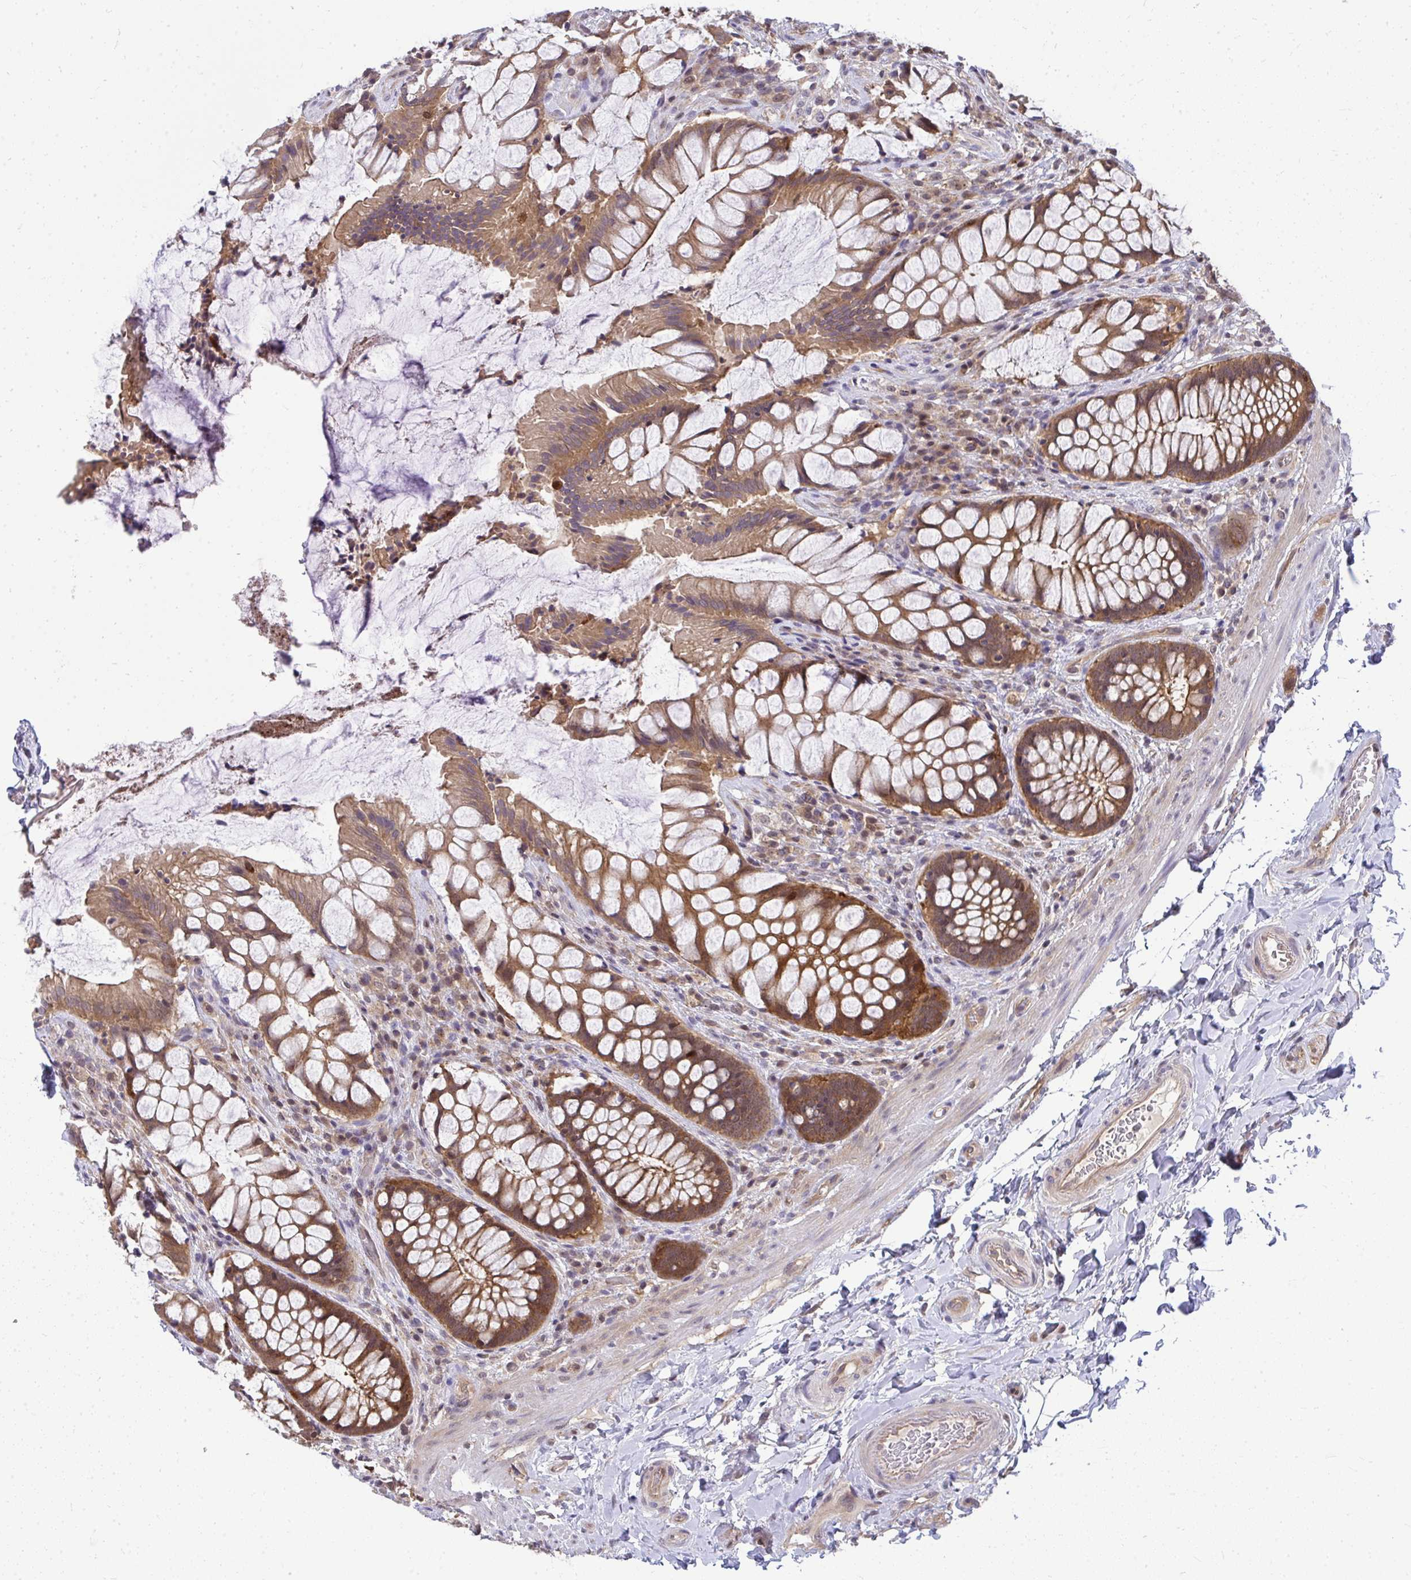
{"staining": {"intensity": "moderate", "quantity": ">75%", "location": "cytoplasmic/membranous"}, "tissue": "rectum", "cell_type": "Glandular cells", "image_type": "normal", "snomed": [{"axis": "morphology", "description": "Normal tissue, NOS"}, {"axis": "topography", "description": "Rectum"}], "caption": "Immunohistochemistry (IHC) histopathology image of normal rectum: rectum stained using immunohistochemistry shows medium levels of moderate protein expression localized specifically in the cytoplasmic/membranous of glandular cells, appearing as a cytoplasmic/membranous brown color.", "gene": "HDHD2", "patient": {"sex": "female", "age": 58}}